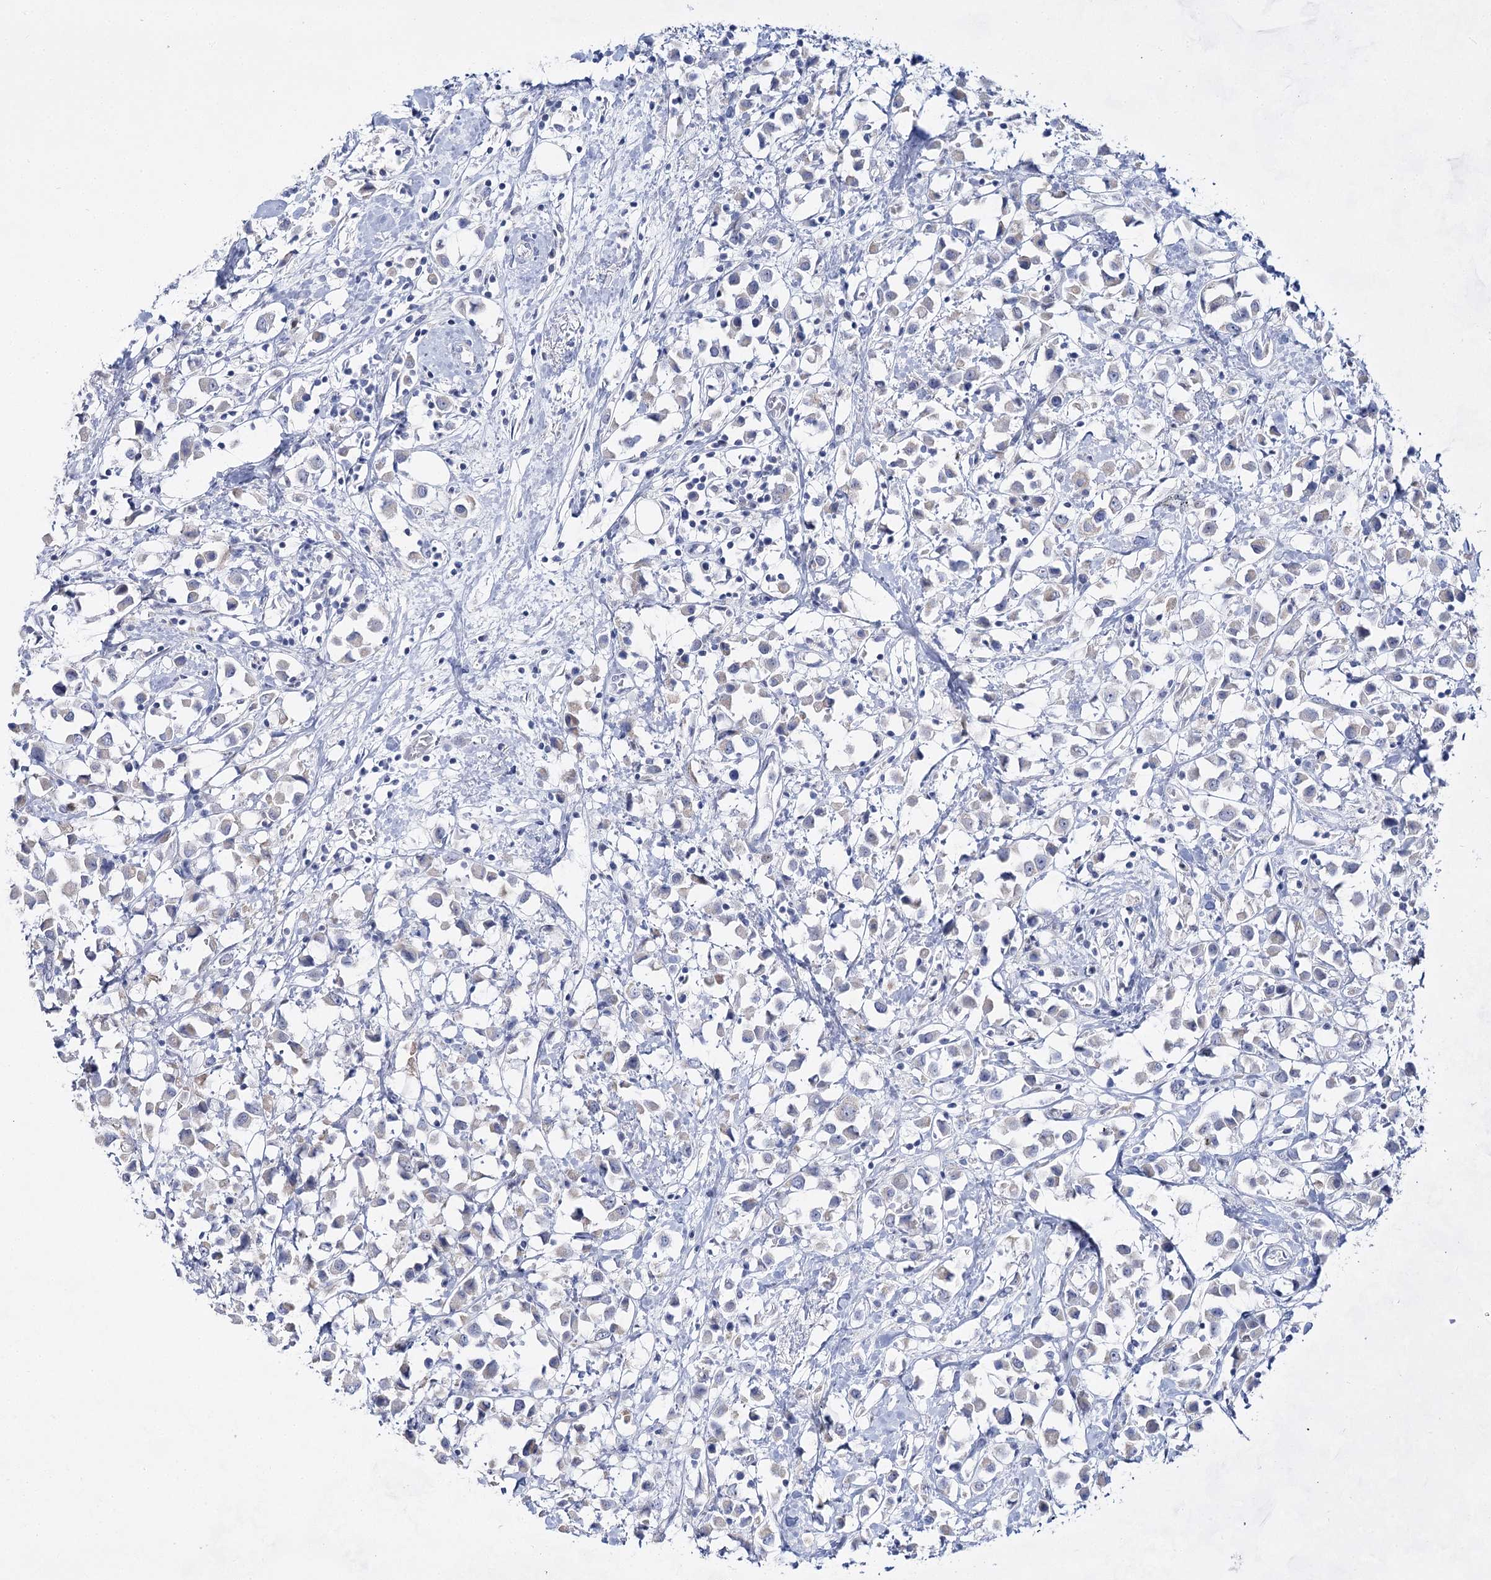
{"staining": {"intensity": "negative", "quantity": "none", "location": "none"}, "tissue": "breast cancer", "cell_type": "Tumor cells", "image_type": "cancer", "snomed": [{"axis": "morphology", "description": "Duct carcinoma"}, {"axis": "topography", "description": "Breast"}], "caption": "Intraductal carcinoma (breast) stained for a protein using immunohistochemistry shows no expression tumor cells.", "gene": "BPHL", "patient": {"sex": "female", "age": 61}}